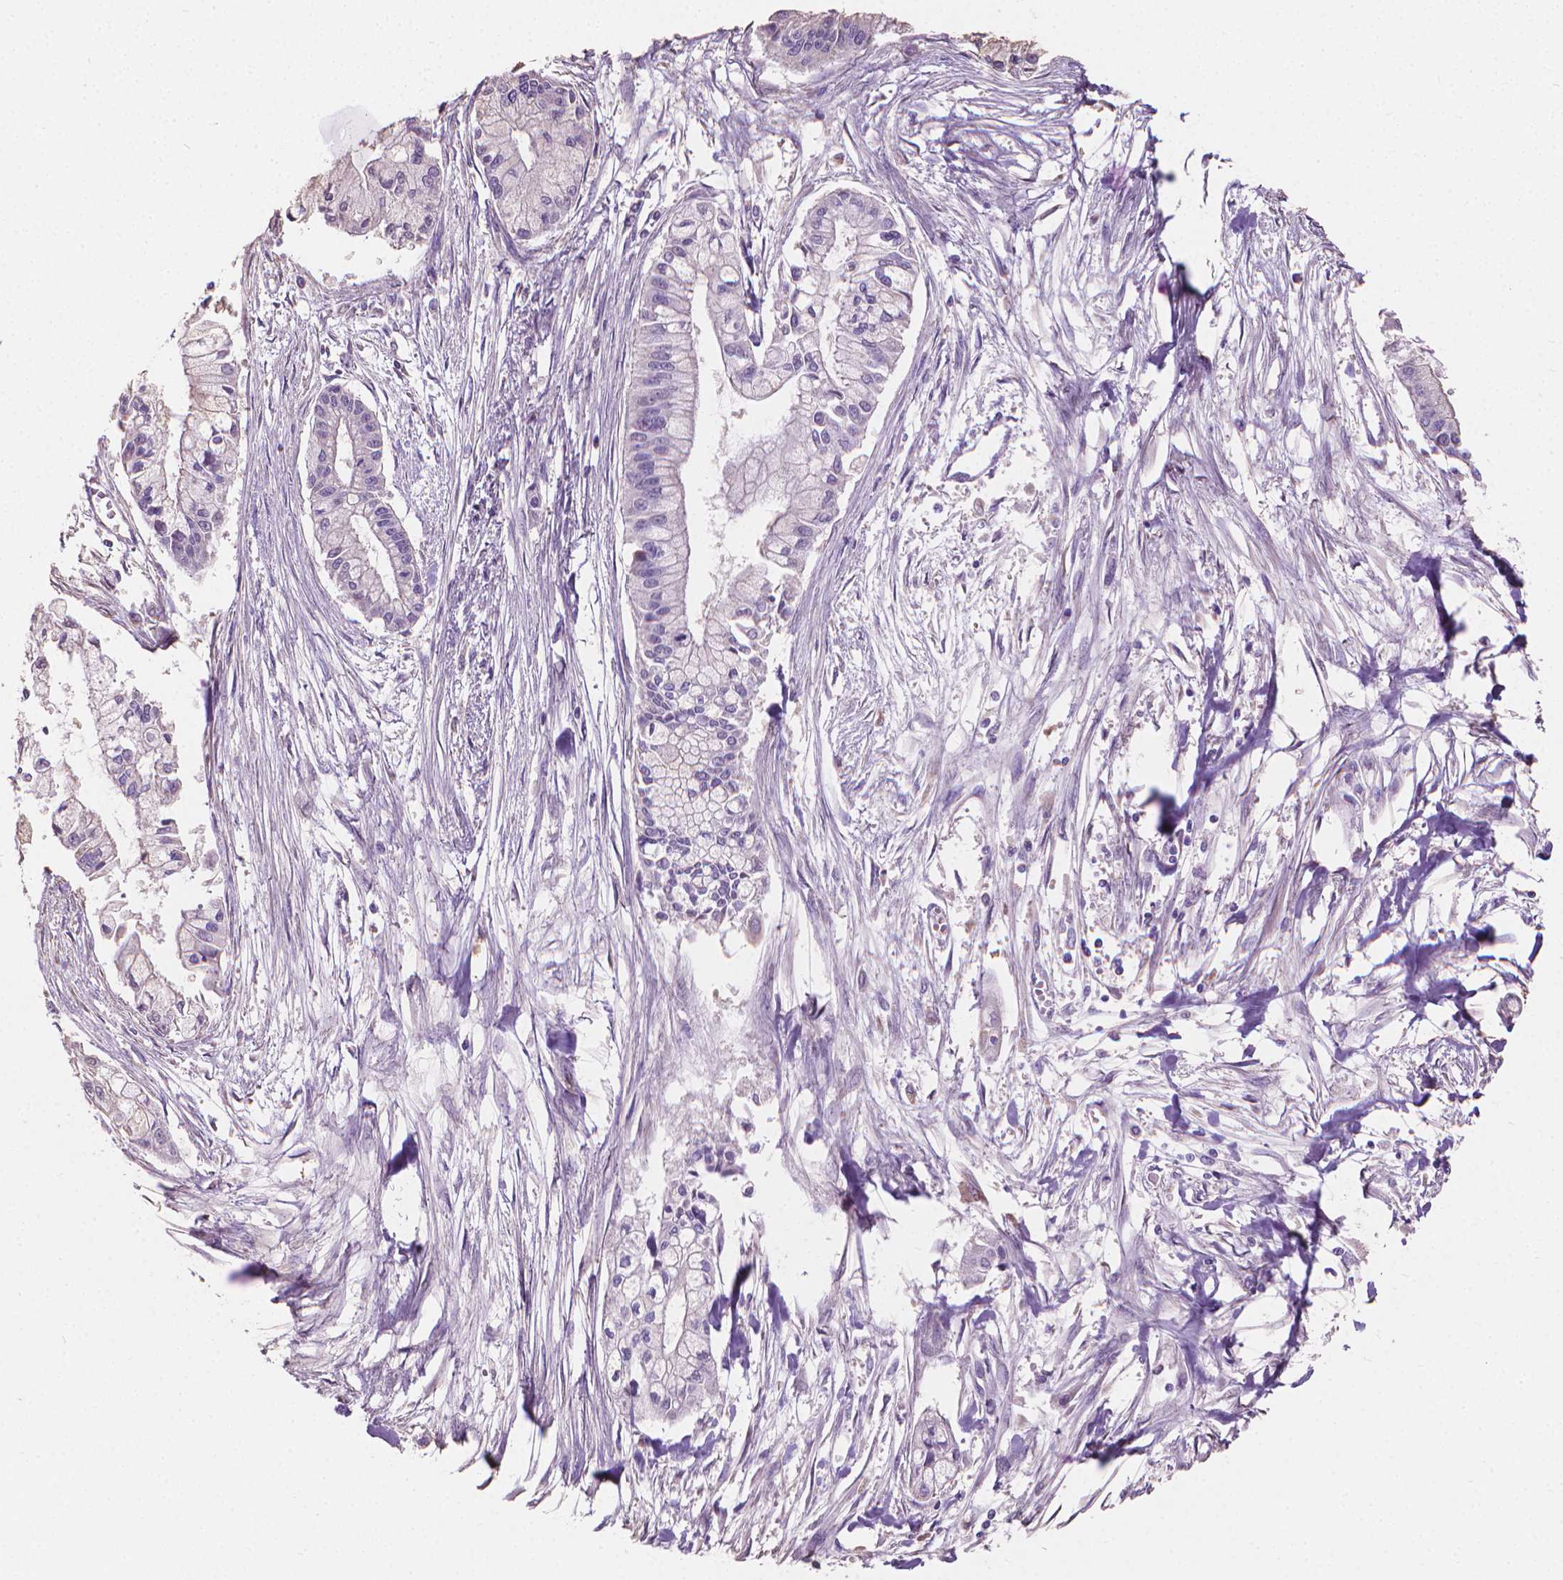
{"staining": {"intensity": "negative", "quantity": "none", "location": "none"}, "tissue": "pancreatic cancer", "cell_type": "Tumor cells", "image_type": "cancer", "snomed": [{"axis": "morphology", "description": "Adenocarcinoma, NOS"}, {"axis": "topography", "description": "Pancreas"}], "caption": "Tumor cells are negative for protein expression in human pancreatic cancer.", "gene": "CABCOCO1", "patient": {"sex": "male", "age": 54}}